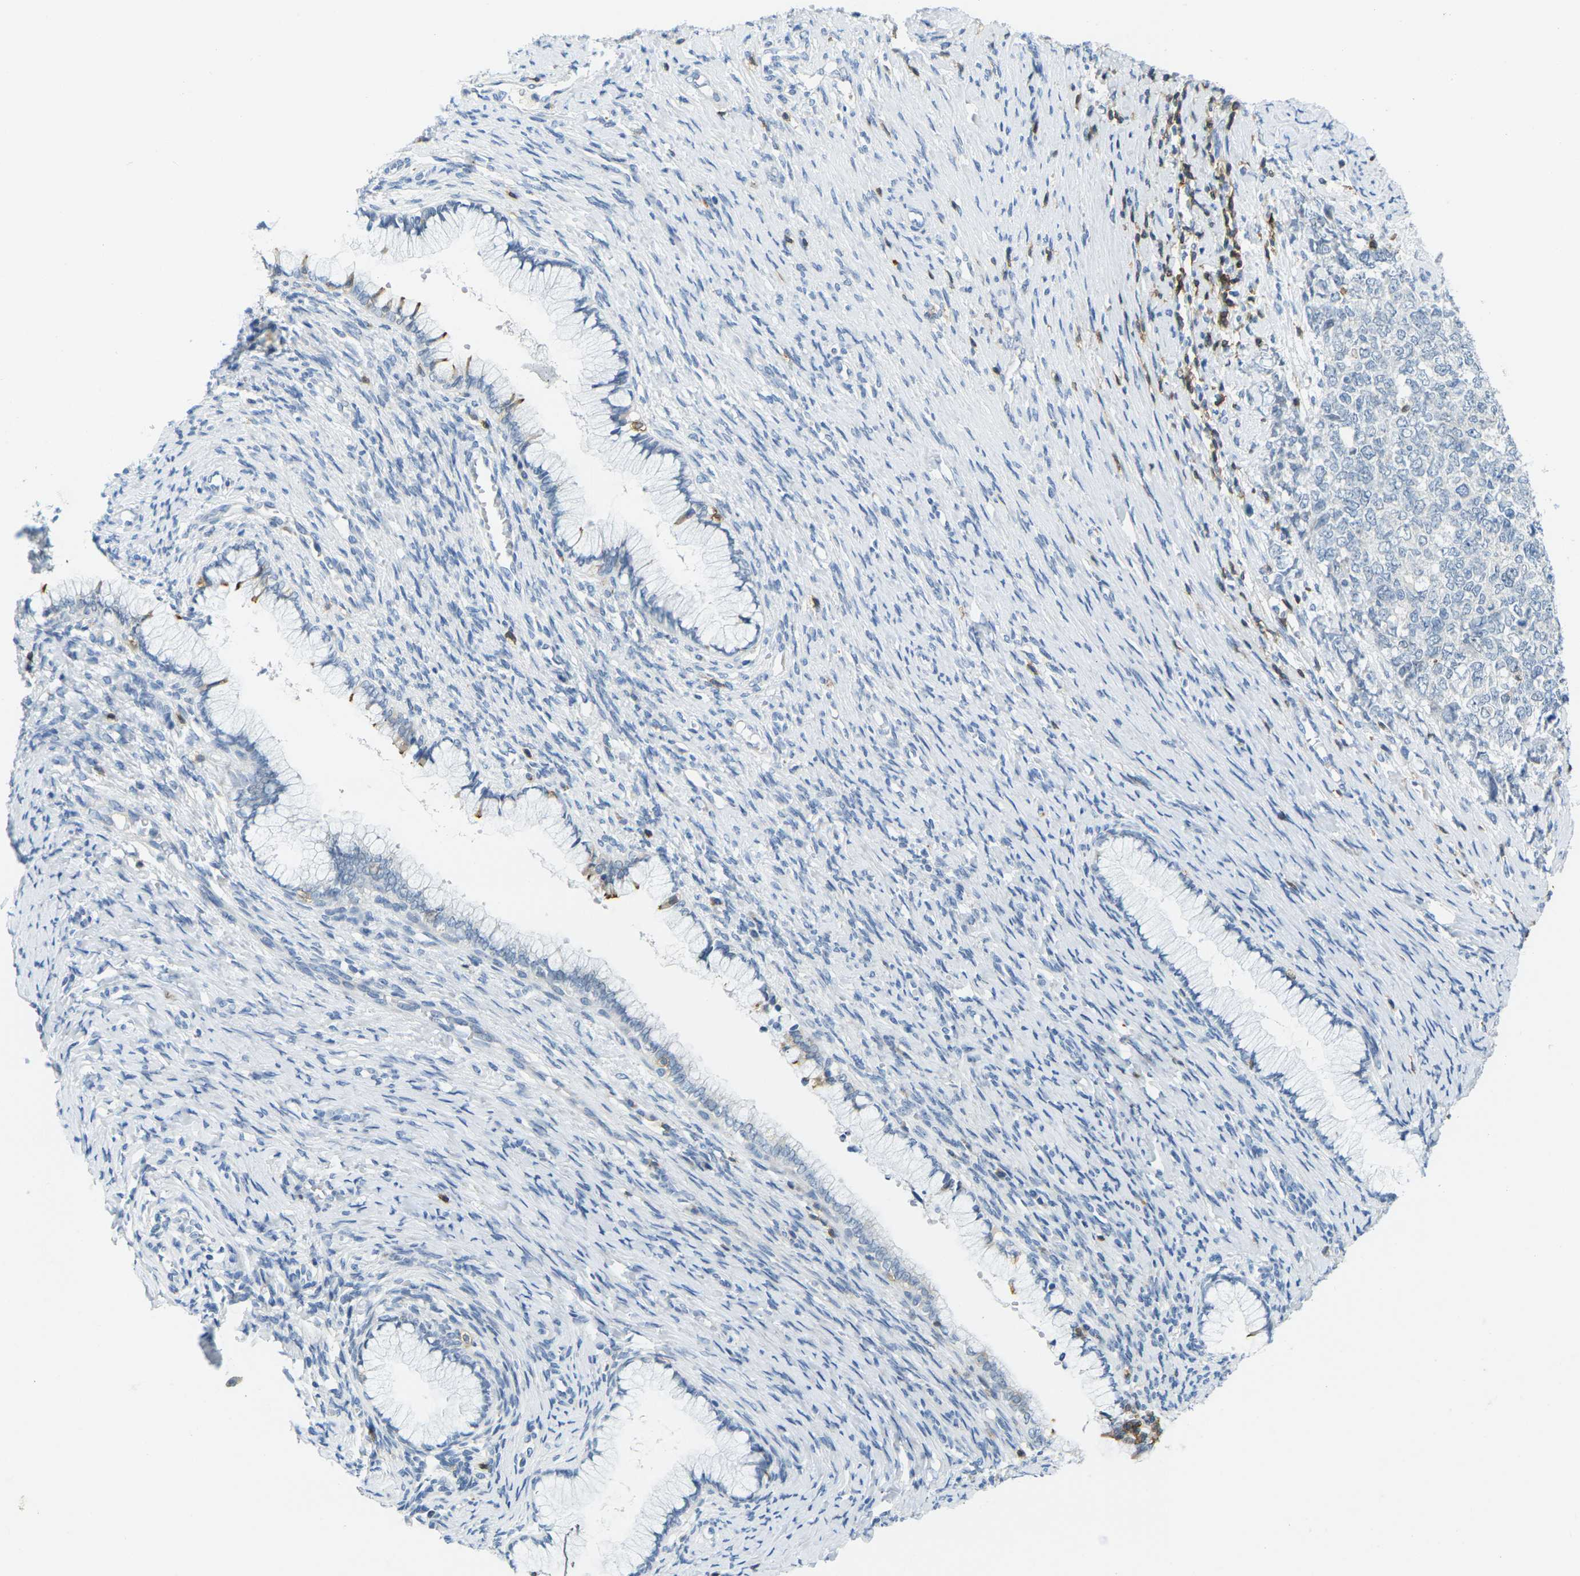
{"staining": {"intensity": "negative", "quantity": "none", "location": "none"}, "tissue": "cervical cancer", "cell_type": "Tumor cells", "image_type": "cancer", "snomed": [{"axis": "morphology", "description": "Squamous cell carcinoma, NOS"}, {"axis": "topography", "description": "Cervix"}], "caption": "Tumor cells are negative for brown protein staining in cervical squamous cell carcinoma. The staining was performed using DAB (3,3'-diaminobenzidine) to visualize the protein expression in brown, while the nuclei were stained in blue with hematoxylin (Magnification: 20x).", "gene": "CD3D", "patient": {"sex": "female", "age": 63}}